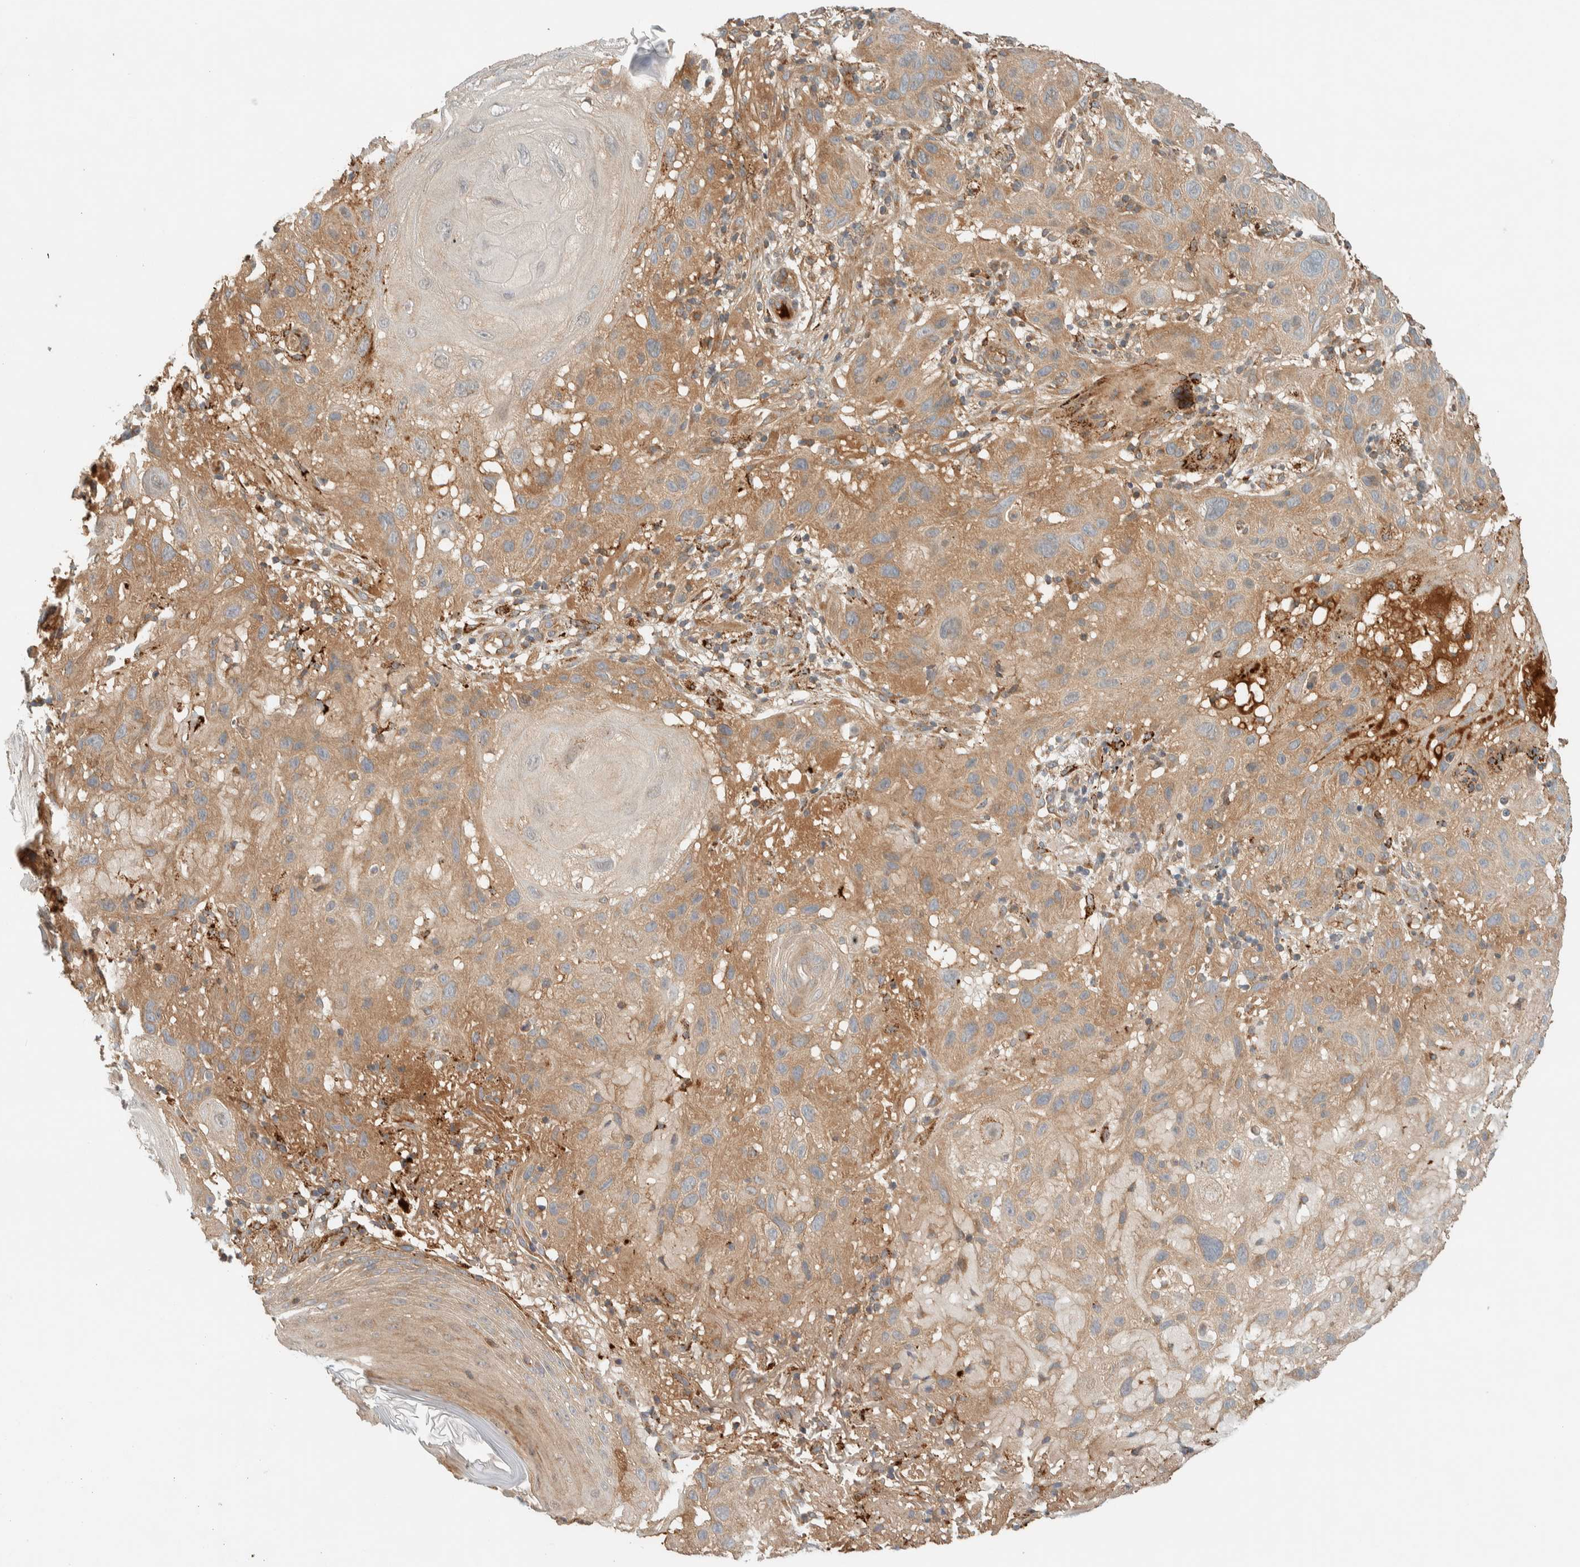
{"staining": {"intensity": "moderate", "quantity": ">75%", "location": "cytoplasmic/membranous"}, "tissue": "skin cancer", "cell_type": "Tumor cells", "image_type": "cancer", "snomed": [{"axis": "morphology", "description": "Squamous cell carcinoma, NOS"}, {"axis": "topography", "description": "Skin"}], "caption": "Approximately >75% of tumor cells in skin cancer (squamous cell carcinoma) reveal moderate cytoplasmic/membranous protein expression as visualized by brown immunohistochemical staining.", "gene": "FAM167A", "patient": {"sex": "female", "age": 96}}